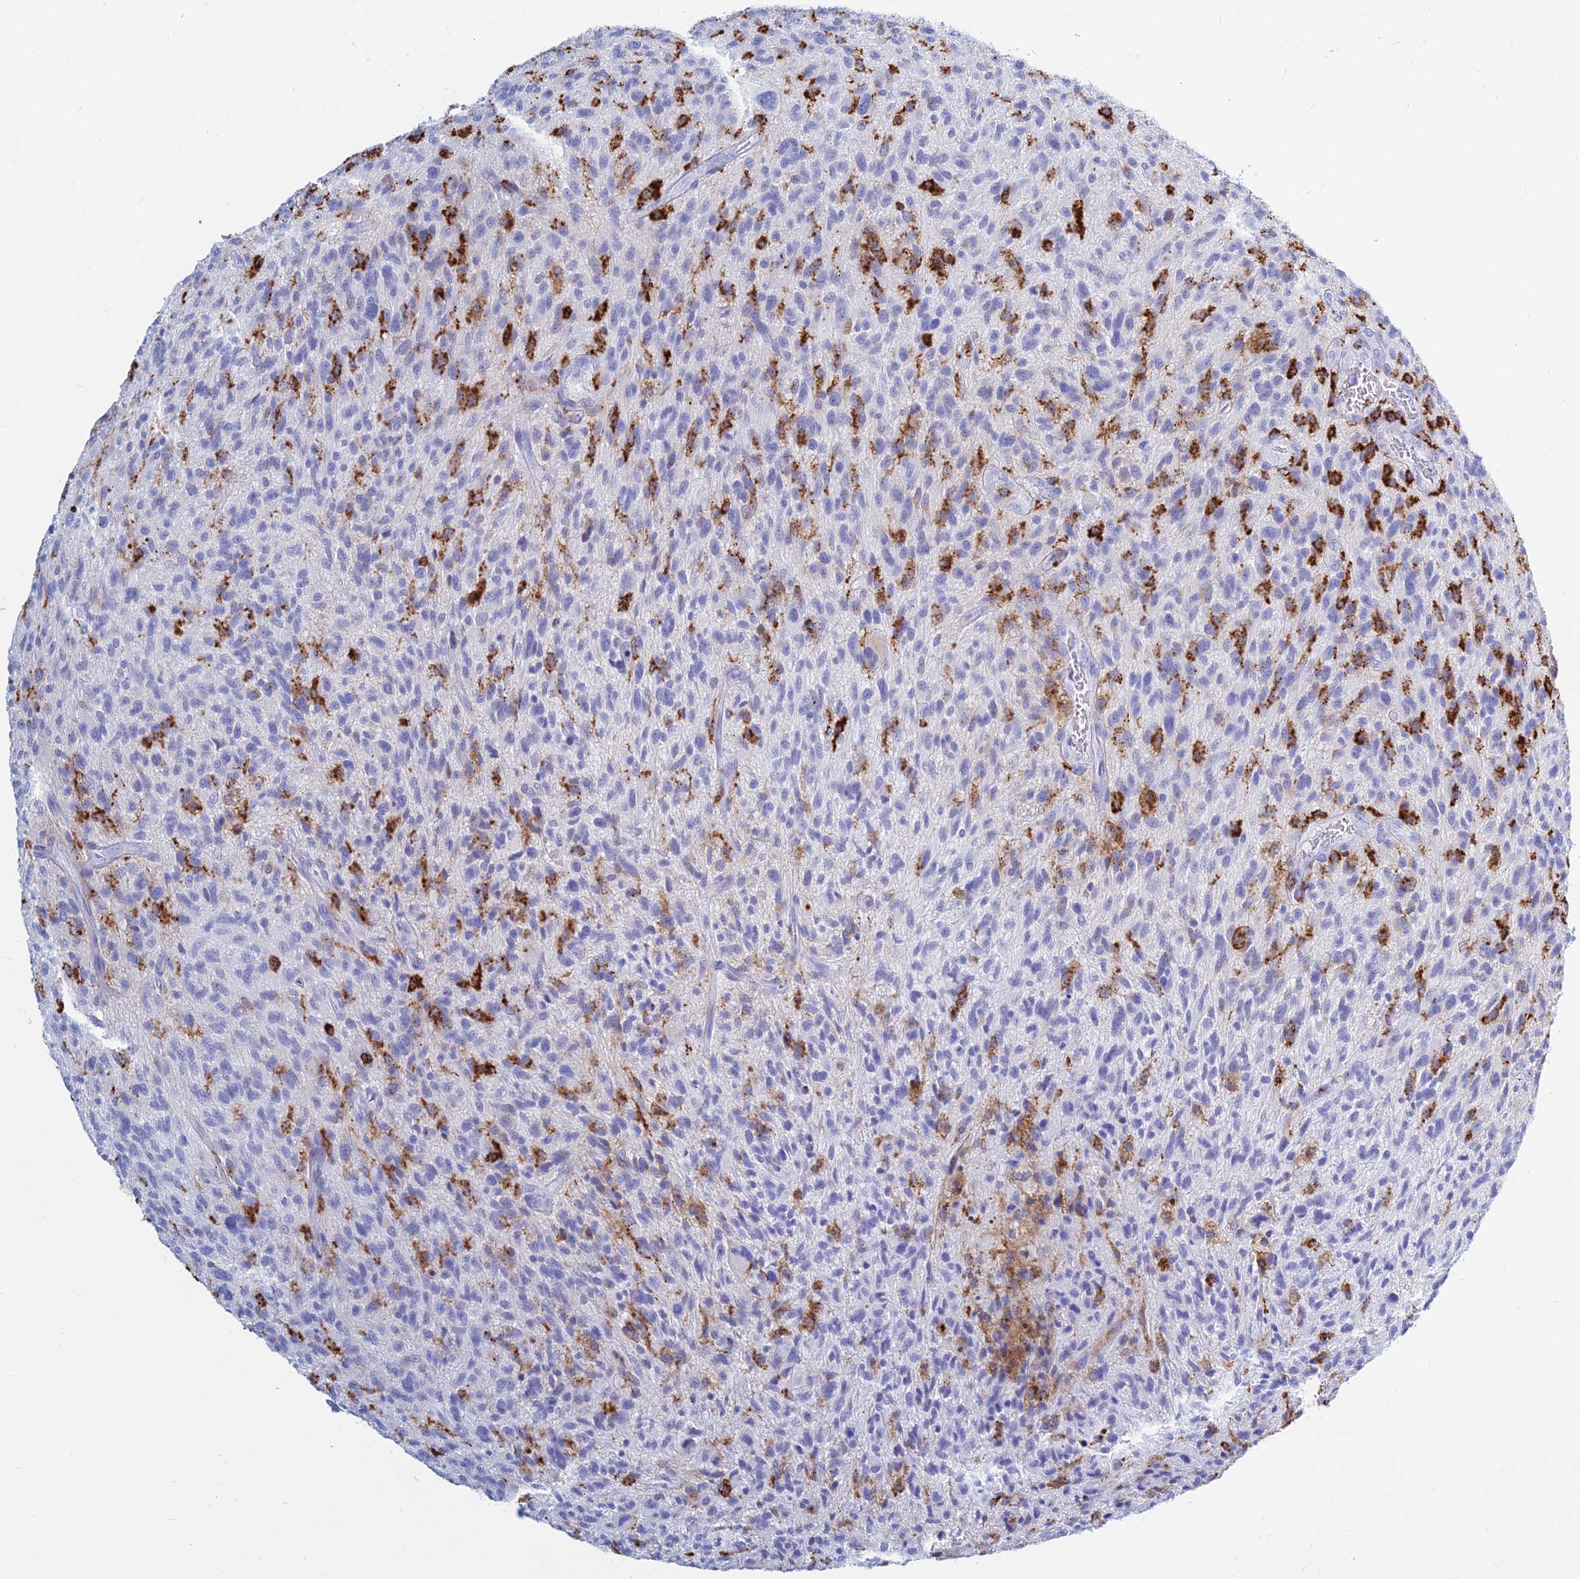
{"staining": {"intensity": "negative", "quantity": "none", "location": "none"}, "tissue": "glioma", "cell_type": "Tumor cells", "image_type": "cancer", "snomed": [{"axis": "morphology", "description": "Glioma, malignant, High grade"}, {"axis": "topography", "description": "Brain"}], "caption": "This is a histopathology image of immunohistochemistry staining of malignant glioma (high-grade), which shows no staining in tumor cells.", "gene": "HLA-DRB1", "patient": {"sex": "male", "age": 47}}